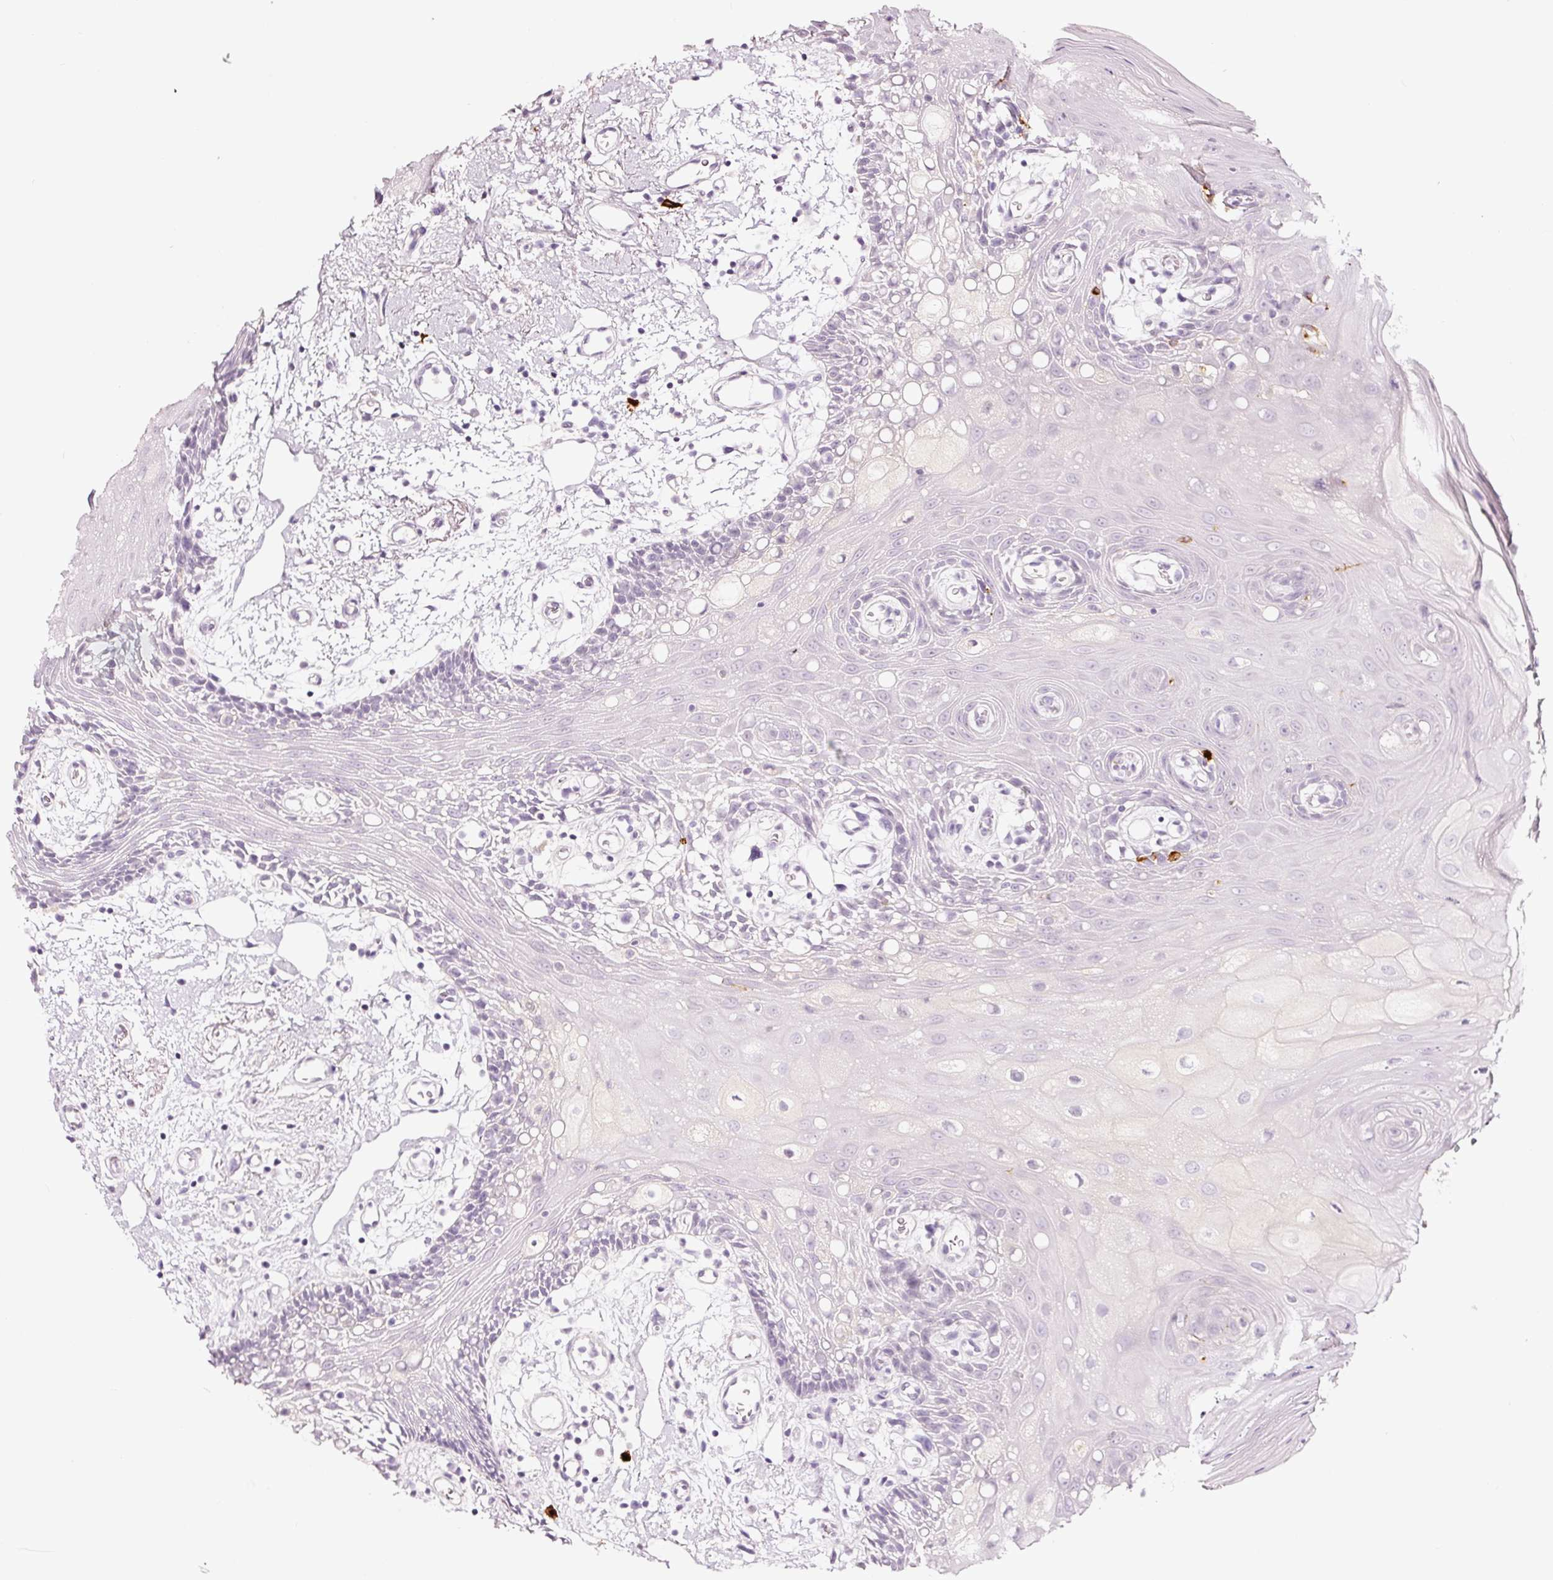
{"staining": {"intensity": "negative", "quantity": "none", "location": "none"}, "tissue": "oral mucosa", "cell_type": "Squamous epithelial cells", "image_type": "normal", "snomed": [{"axis": "morphology", "description": "Normal tissue, NOS"}, {"axis": "topography", "description": "Oral tissue"}], "caption": "Squamous epithelial cells are negative for brown protein staining in benign oral mucosa. (Immunohistochemistry (ihc), brightfield microscopy, high magnification).", "gene": "LAMP3", "patient": {"sex": "female", "age": 59}}